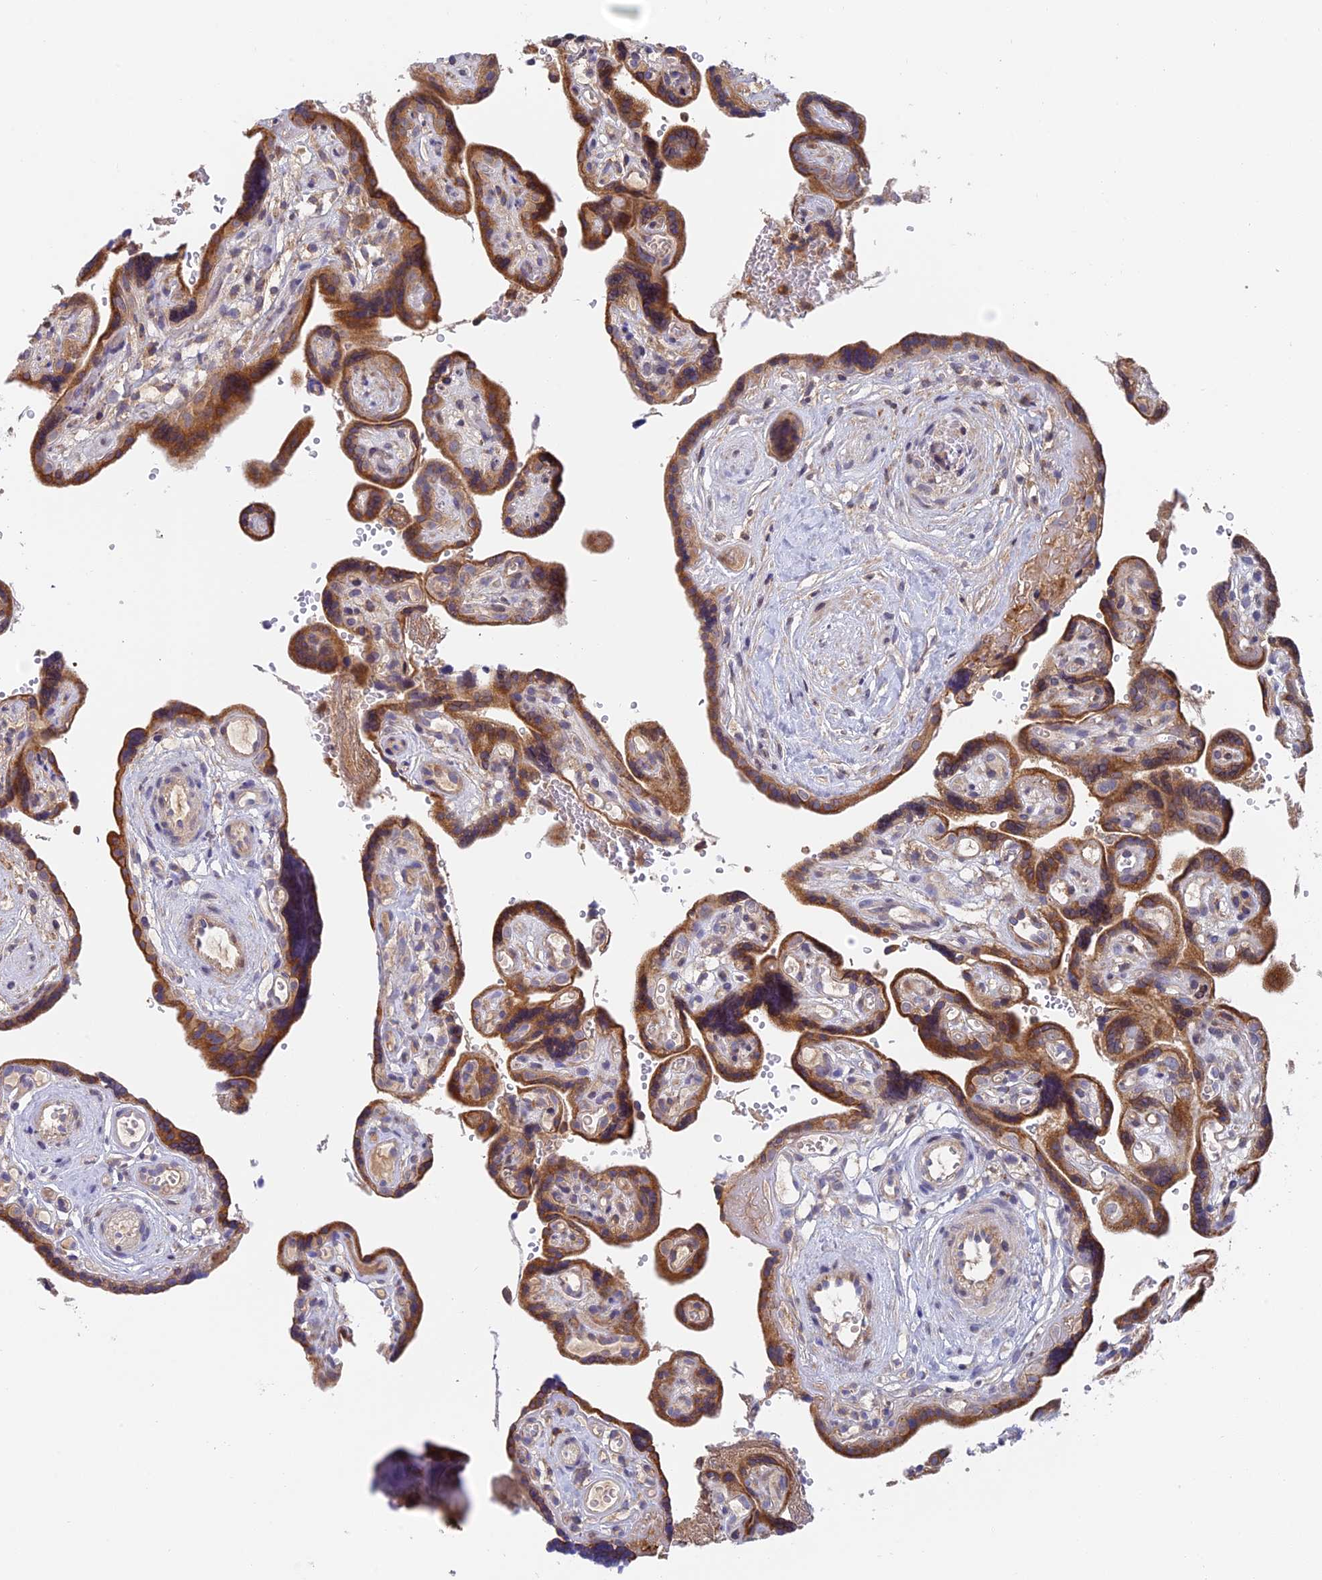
{"staining": {"intensity": "moderate", "quantity": ">75%", "location": "cytoplasmic/membranous"}, "tissue": "placenta", "cell_type": "Decidual cells", "image_type": "normal", "snomed": [{"axis": "morphology", "description": "Normal tissue, NOS"}, {"axis": "topography", "description": "Placenta"}], "caption": "Immunohistochemistry (IHC) histopathology image of benign placenta stained for a protein (brown), which shows medium levels of moderate cytoplasmic/membranous expression in about >75% of decidual cells.", "gene": "IPO5", "patient": {"sex": "female", "age": 30}}